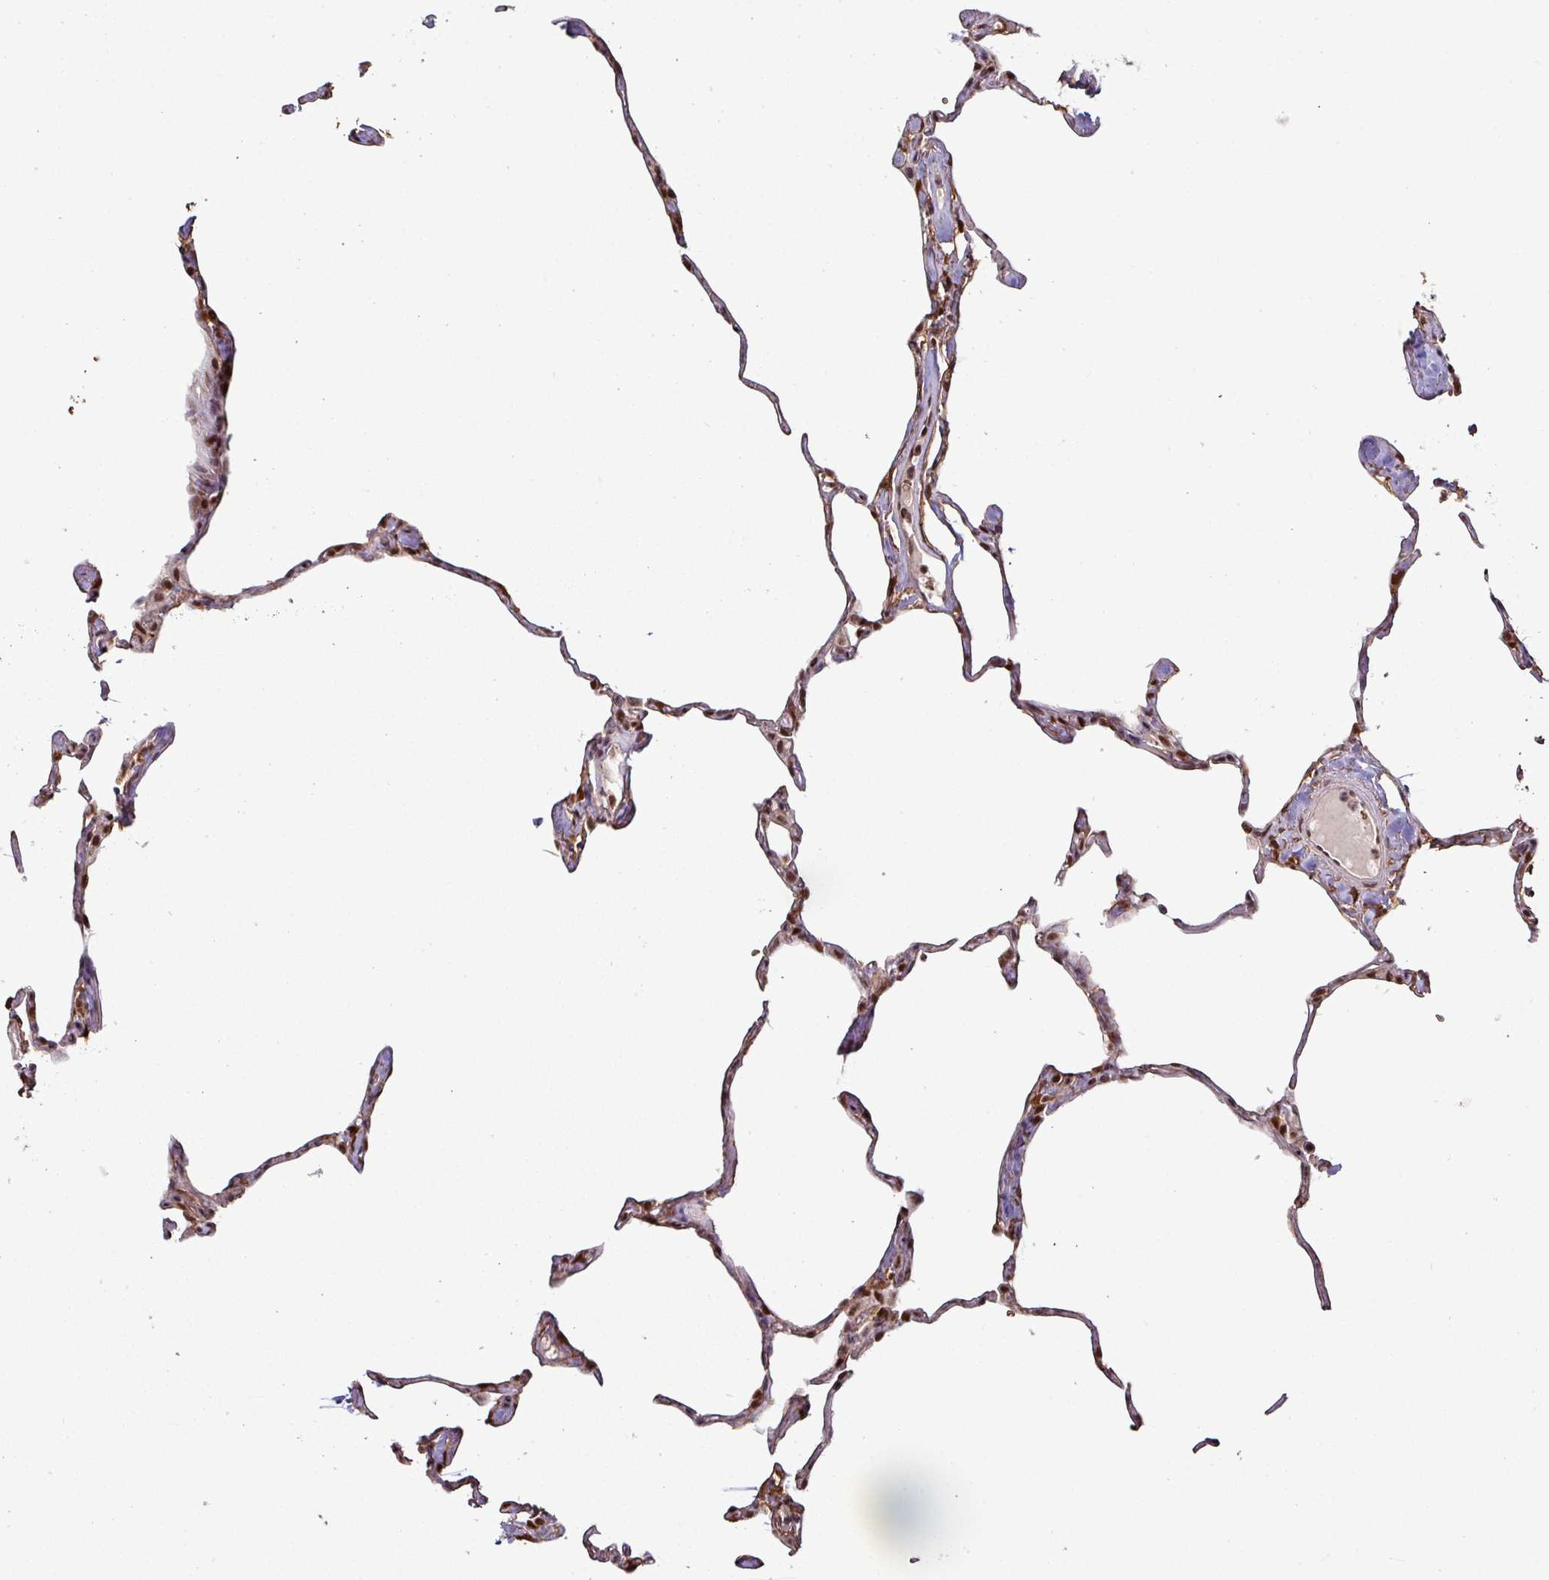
{"staining": {"intensity": "strong", "quantity": "25%-75%", "location": "nuclear"}, "tissue": "lung", "cell_type": "Alveolar cells", "image_type": "normal", "snomed": [{"axis": "morphology", "description": "Normal tissue, NOS"}, {"axis": "topography", "description": "Lung"}], "caption": "An immunohistochemistry (IHC) histopathology image of benign tissue is shown. Protein staining in brown highlights strong nuclear positivity in lung within alveolar cells.", "gene": "PHF23", "patient": {"sex": "male", "age": 65}}